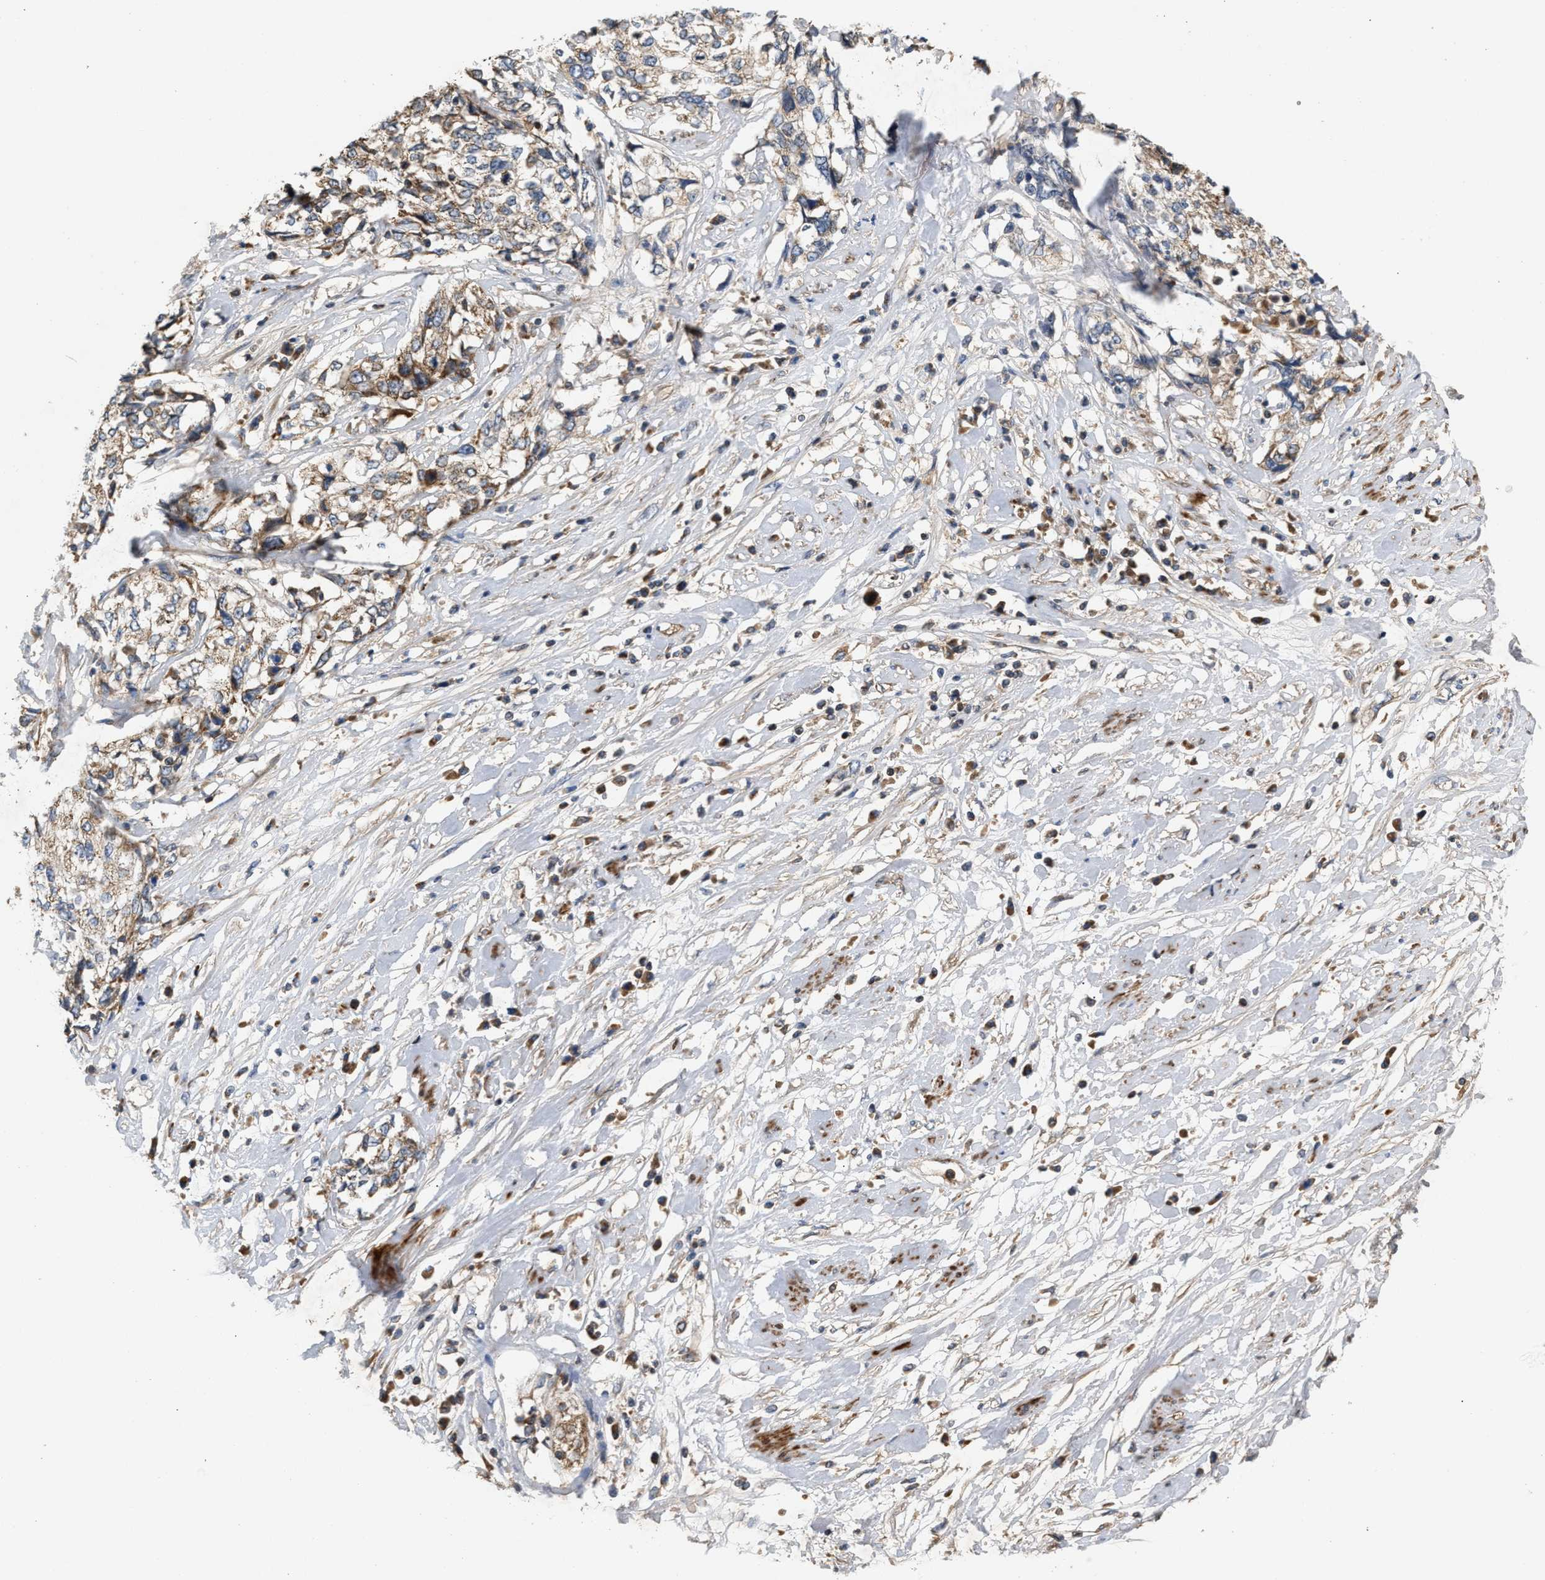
{"staining": {"intensity": "moderate", "quantity": ">75%", "location": "cytoplasmic/membranous"}, "tissue": "cervical cancer", "cell_type": "Tumor cells", "image_type": "cancer", "snomed": [{"axis": "morphology", "description": "Squamous cell carcinoma, NOS"}, {"axis": "topography", "description": "Cervix"}], "caption": "Immunohistochemical staining of human cervical cancer exhibits moderate cytoplasmic/membranous protein staining in about >75% of tumor cells.", "gene": "TACO1", "patient": {"sex": "female", "age": 57}}